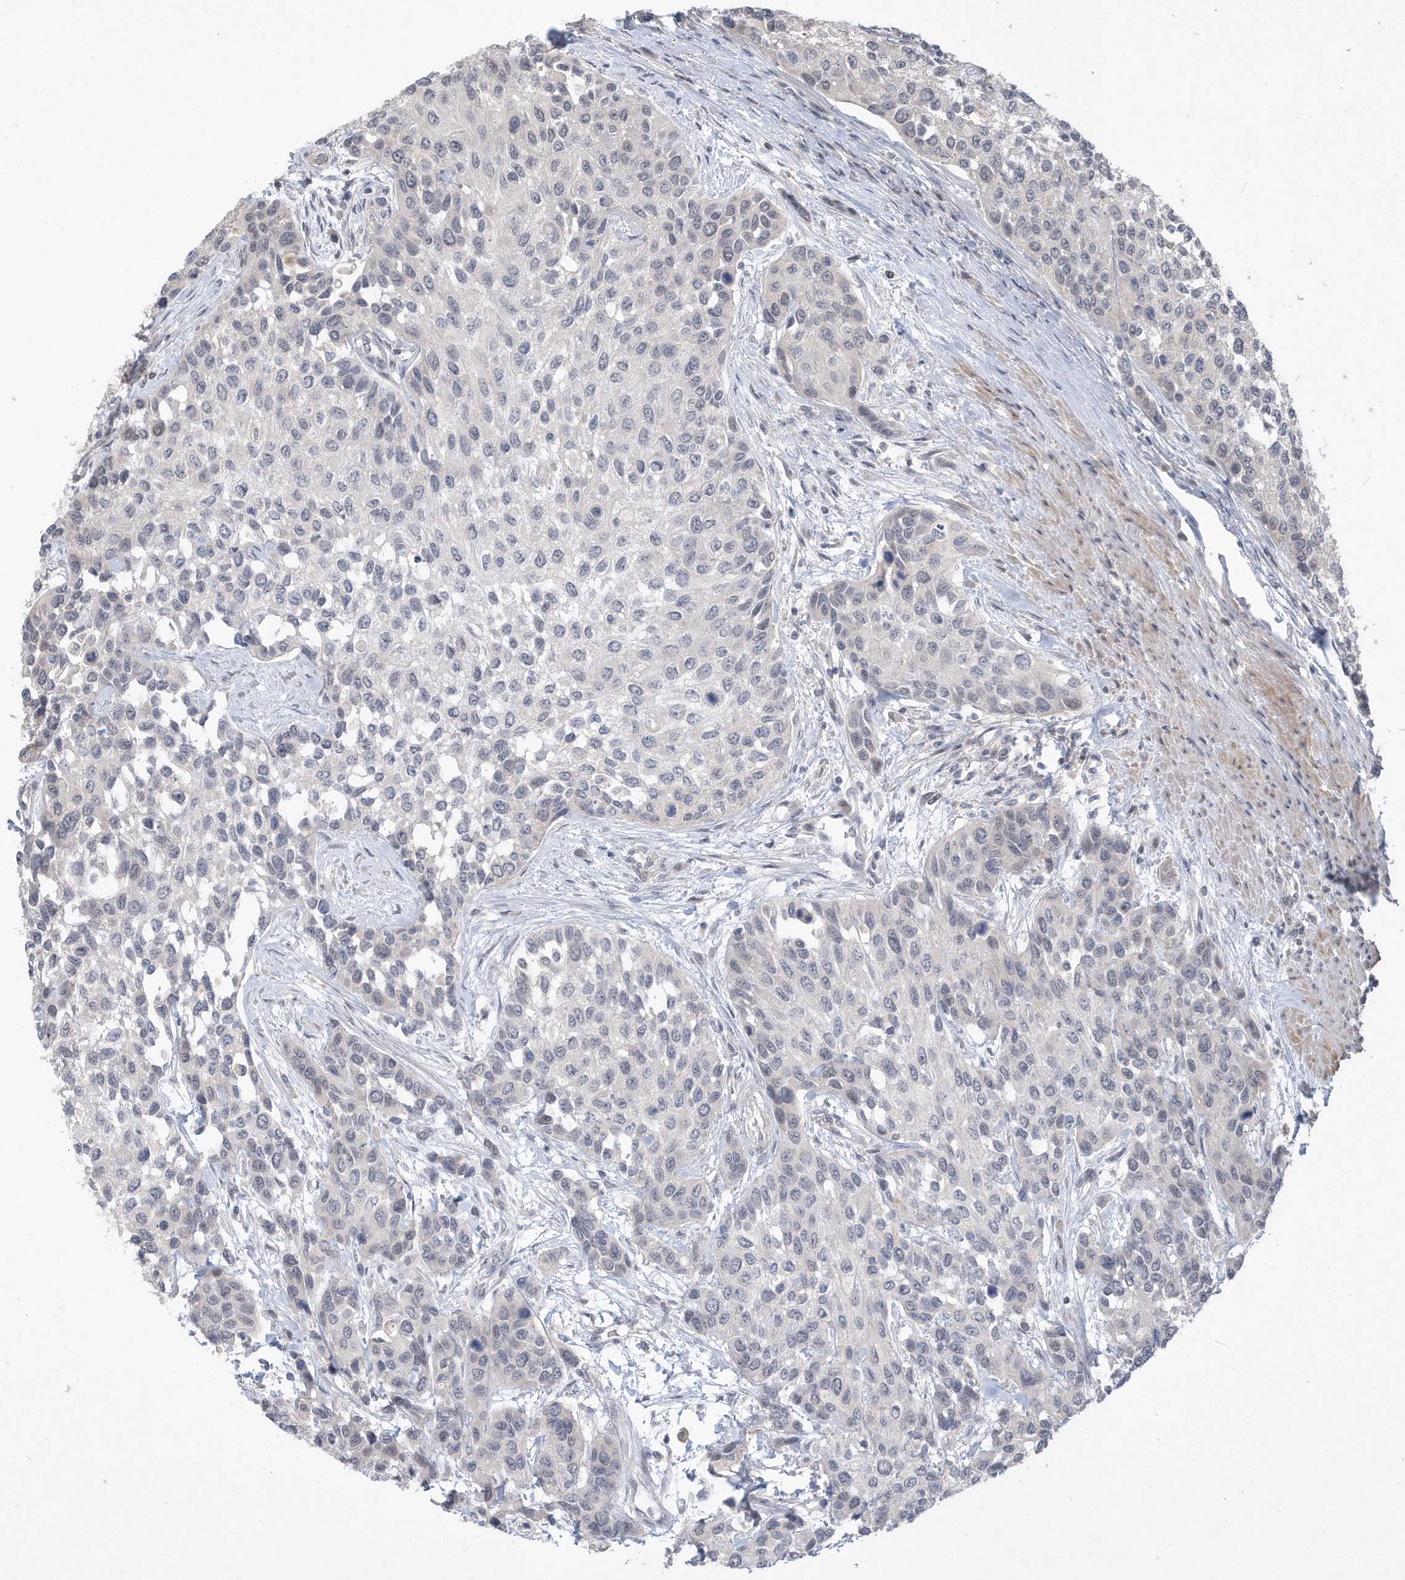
{"staining": {"intensity": "negative", "quantity": "none", "location": "none"}, "tissue": "urothelial cancer", "cell_type": "Tumor cells", "image_type": "cancer", "snomed": [{"axis": "morphology", "description": "Normal tissue, NOS"}, {"axis": "morphology", "description": "Urothelial carcinoma, High grade"}, {"axis": "topography", "description": "Vascular tissue"}, {"axis": "topography", "description": "Urinary bladder"}], "caption": "IHC image of urothelial cancer stained for a protein (brown), which demonstrates no expression in tumor cells. The staining was performed using DAB (3,3'-diaminobenzidine) to visualize the protein expression in brown, while the nuclei were stained in blue with hematoxylin (Magnification: 20x).", "gene": "TSPEAR", "patient": {"sex": "female", "age": 56}}